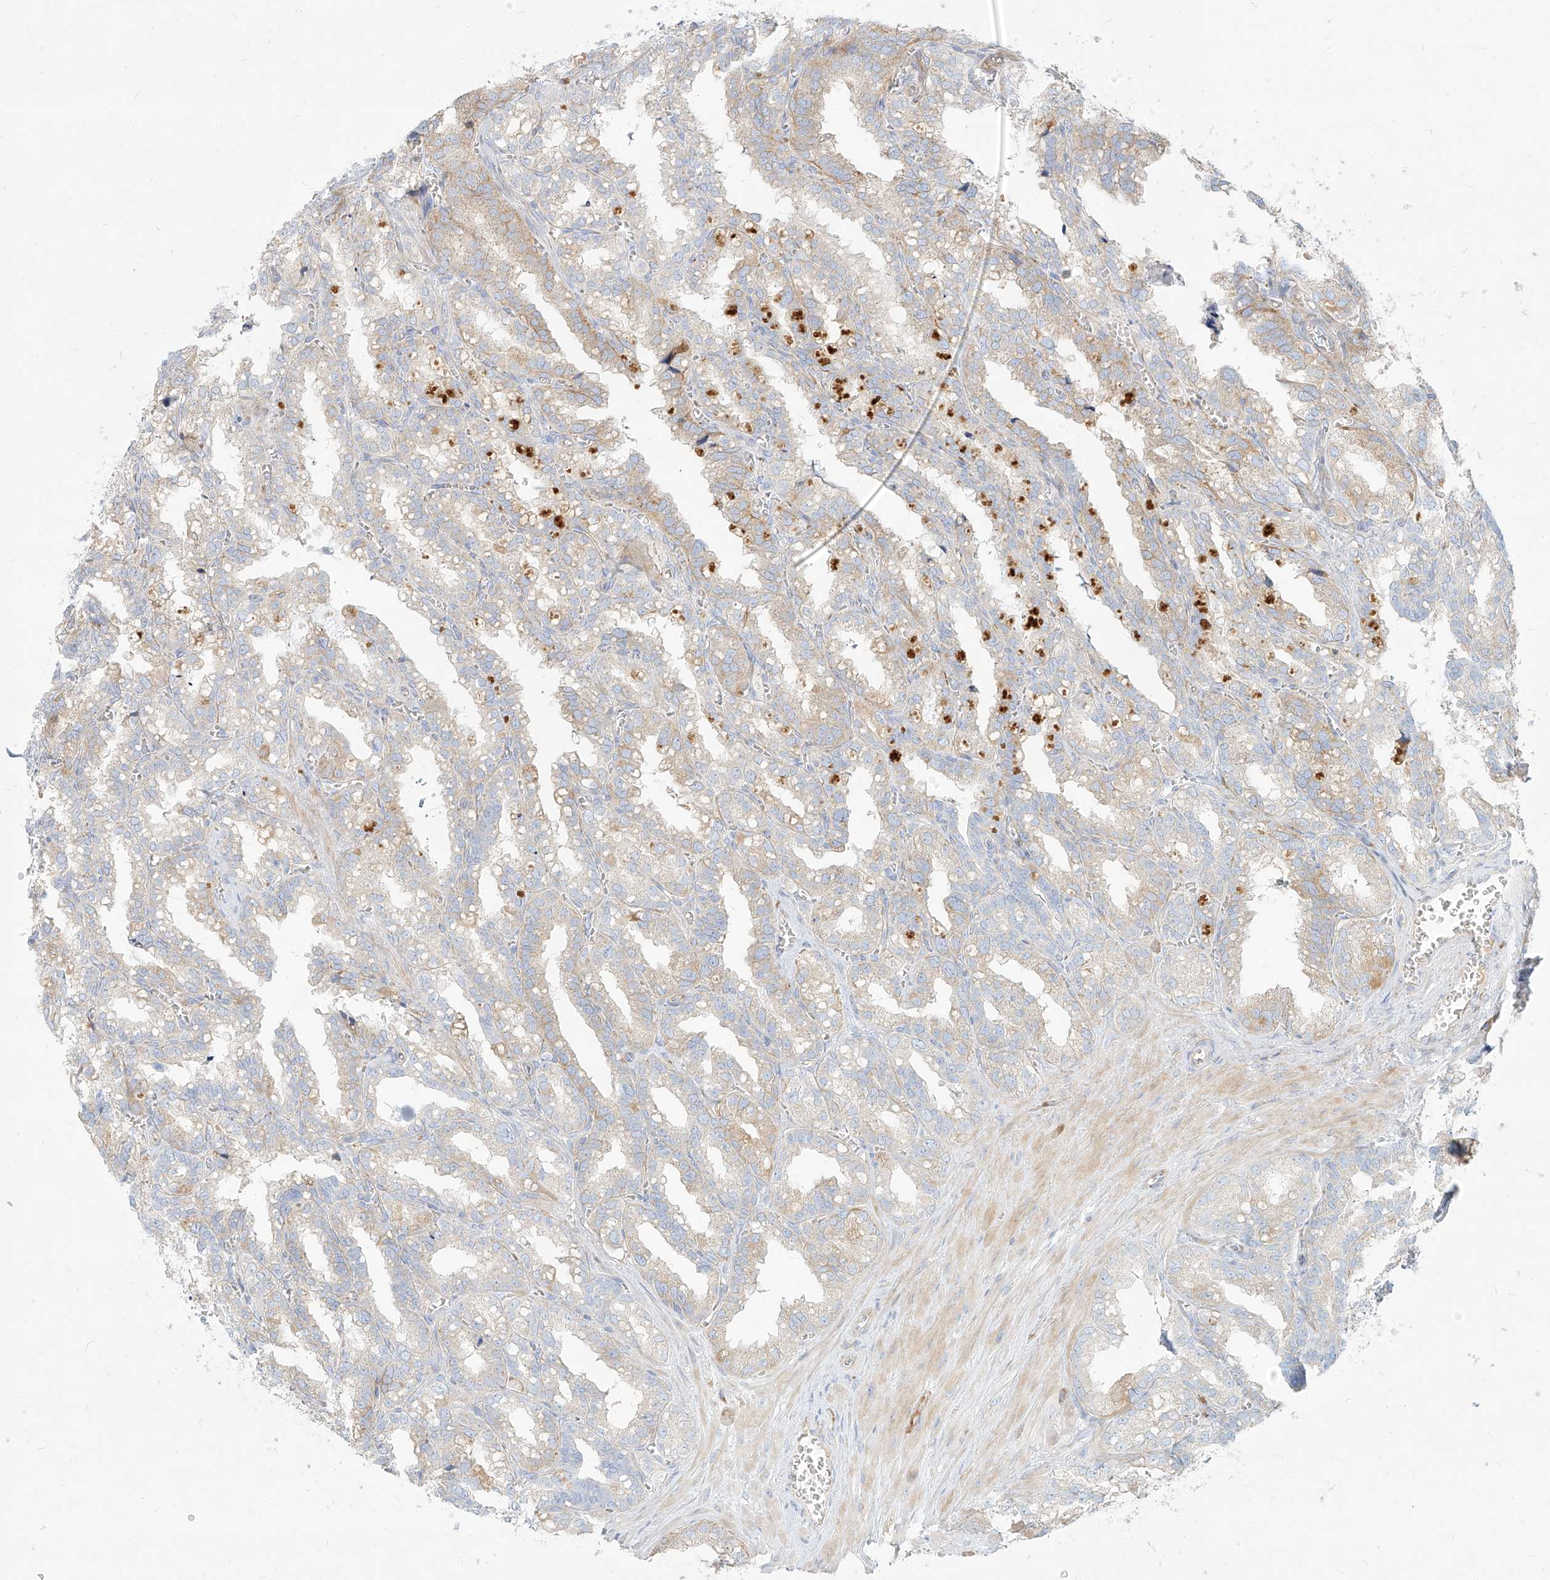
{"staining": {"intensity": "weak", "quantity": "25%-75%", "location": "cytoplasmic/membranous"}, "tissue": "seminal vesicle", "cell_type": "Glandular cells", "image_type": "normal", "snomed": [{"axis": "morphology", "description": "Normal tissue, NOS"}, {"axis": "topography", "description": "Prostate"}, {"axis": "topography", "description": "Seminal veicle"}], "caption": "Benign seminal vesicle was stained to show a protein in brown. There is low levels of weak cytoplasmic/membranous staining in approximately 25%-75% of glandular cells. (Stains: DAB (3,3'-diaminobenzidine) in brown, nuclei in blue, Microscopy: brightfield microscopy at high magnification).", "gene": "MTX2", "patient": {"sex": "male", "age": 51}}